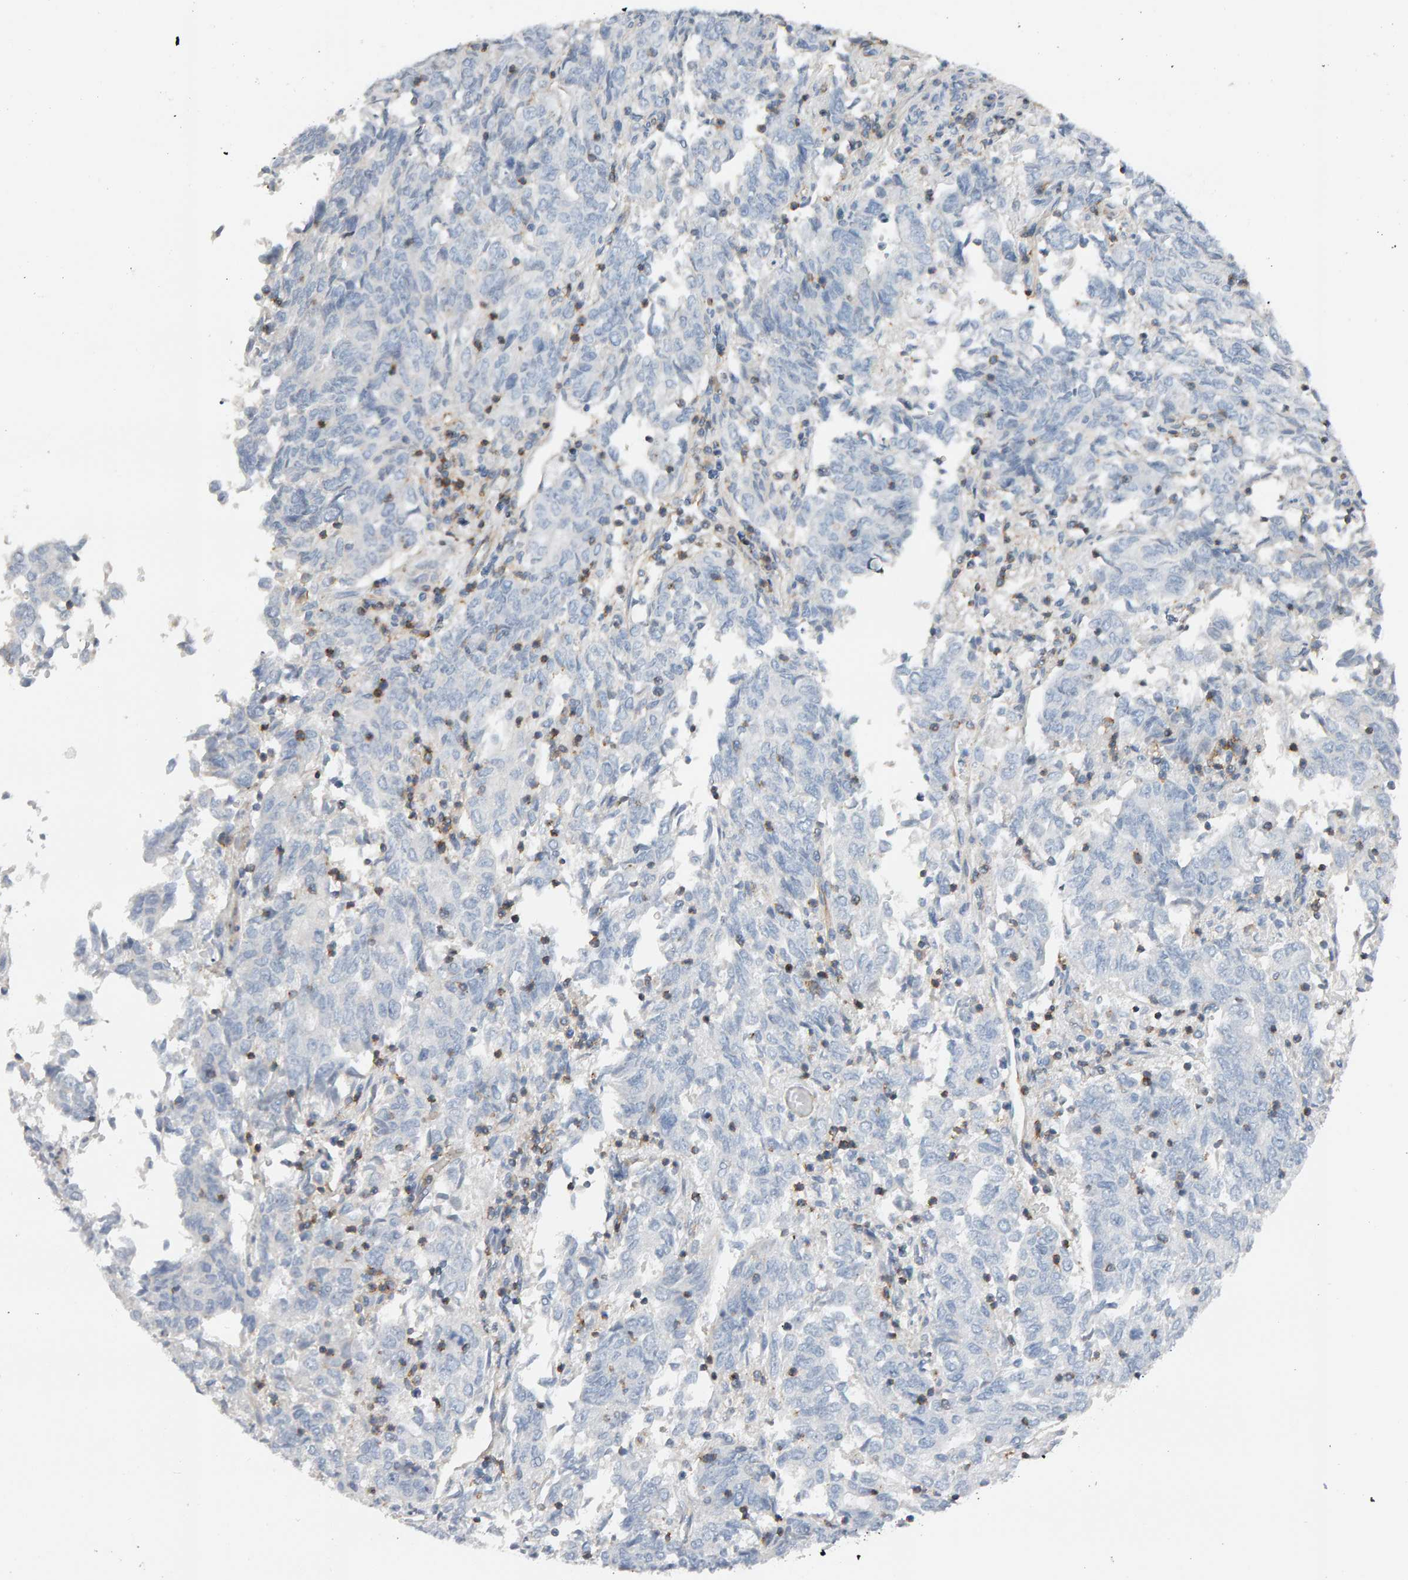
{"staining": {"intensity": "negative", "quantity": "none", "location": "none"}, "tissue": "endometrial cancer", "cell_type": "Tumor cells", "image_type": "cancer", "snomed": [{"axis": "morphology", "description": "Adenocarcinoma, NOS"}, {"axis": "topography", "description": "Endometrium"}], "caption": "High magnification brightfield microscopy of endometrial adenocarcinoma stained with DAB (3,3'-diaminobenzidine) (brown) and counterstained with hematoxylin (blue): tumor cells show no significant expression.", "gene": "FYN", "patient": {"sex": "female", "age": 80}}